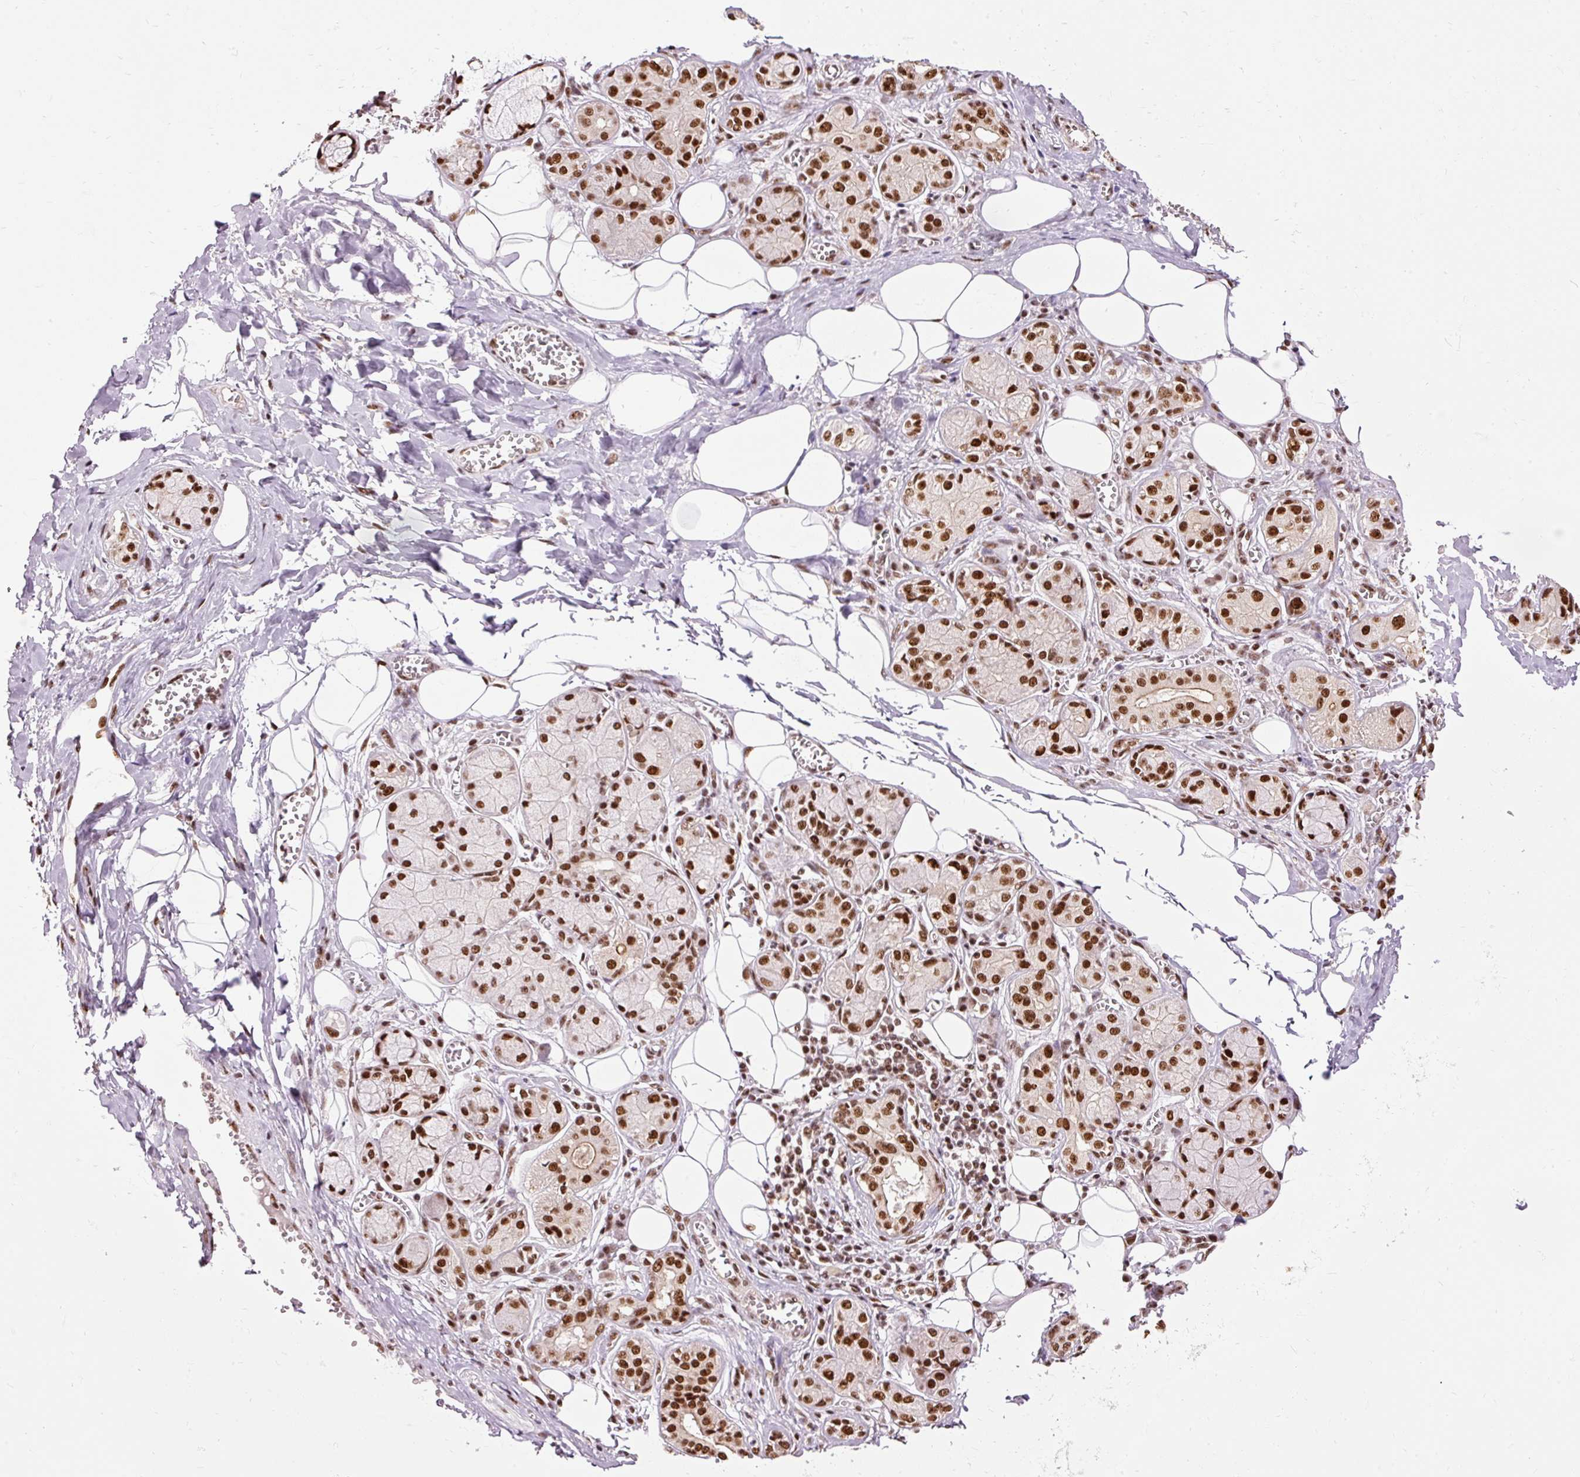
{"staining": {"intensity": "strong", "quantity": ">75%", "location": "cytoplasmic/membranous,nuclear"}, "tissue": "salivary gland", "cell_type": "Glandular cells", "image_type": "normal", "snomed": [{"axis": "morphology", "description": "Normal tissue, NOS"}, {"axis": "topography", "description": "Salivary gland"}], "caption": "Glandular cells display strong cytoplasmic/membranous,nuclear positivity in about >75% of cells in unremarkable salivary gland.", "gene": "ZBTB44", "patient": {"sex": "male", "age": 74}}